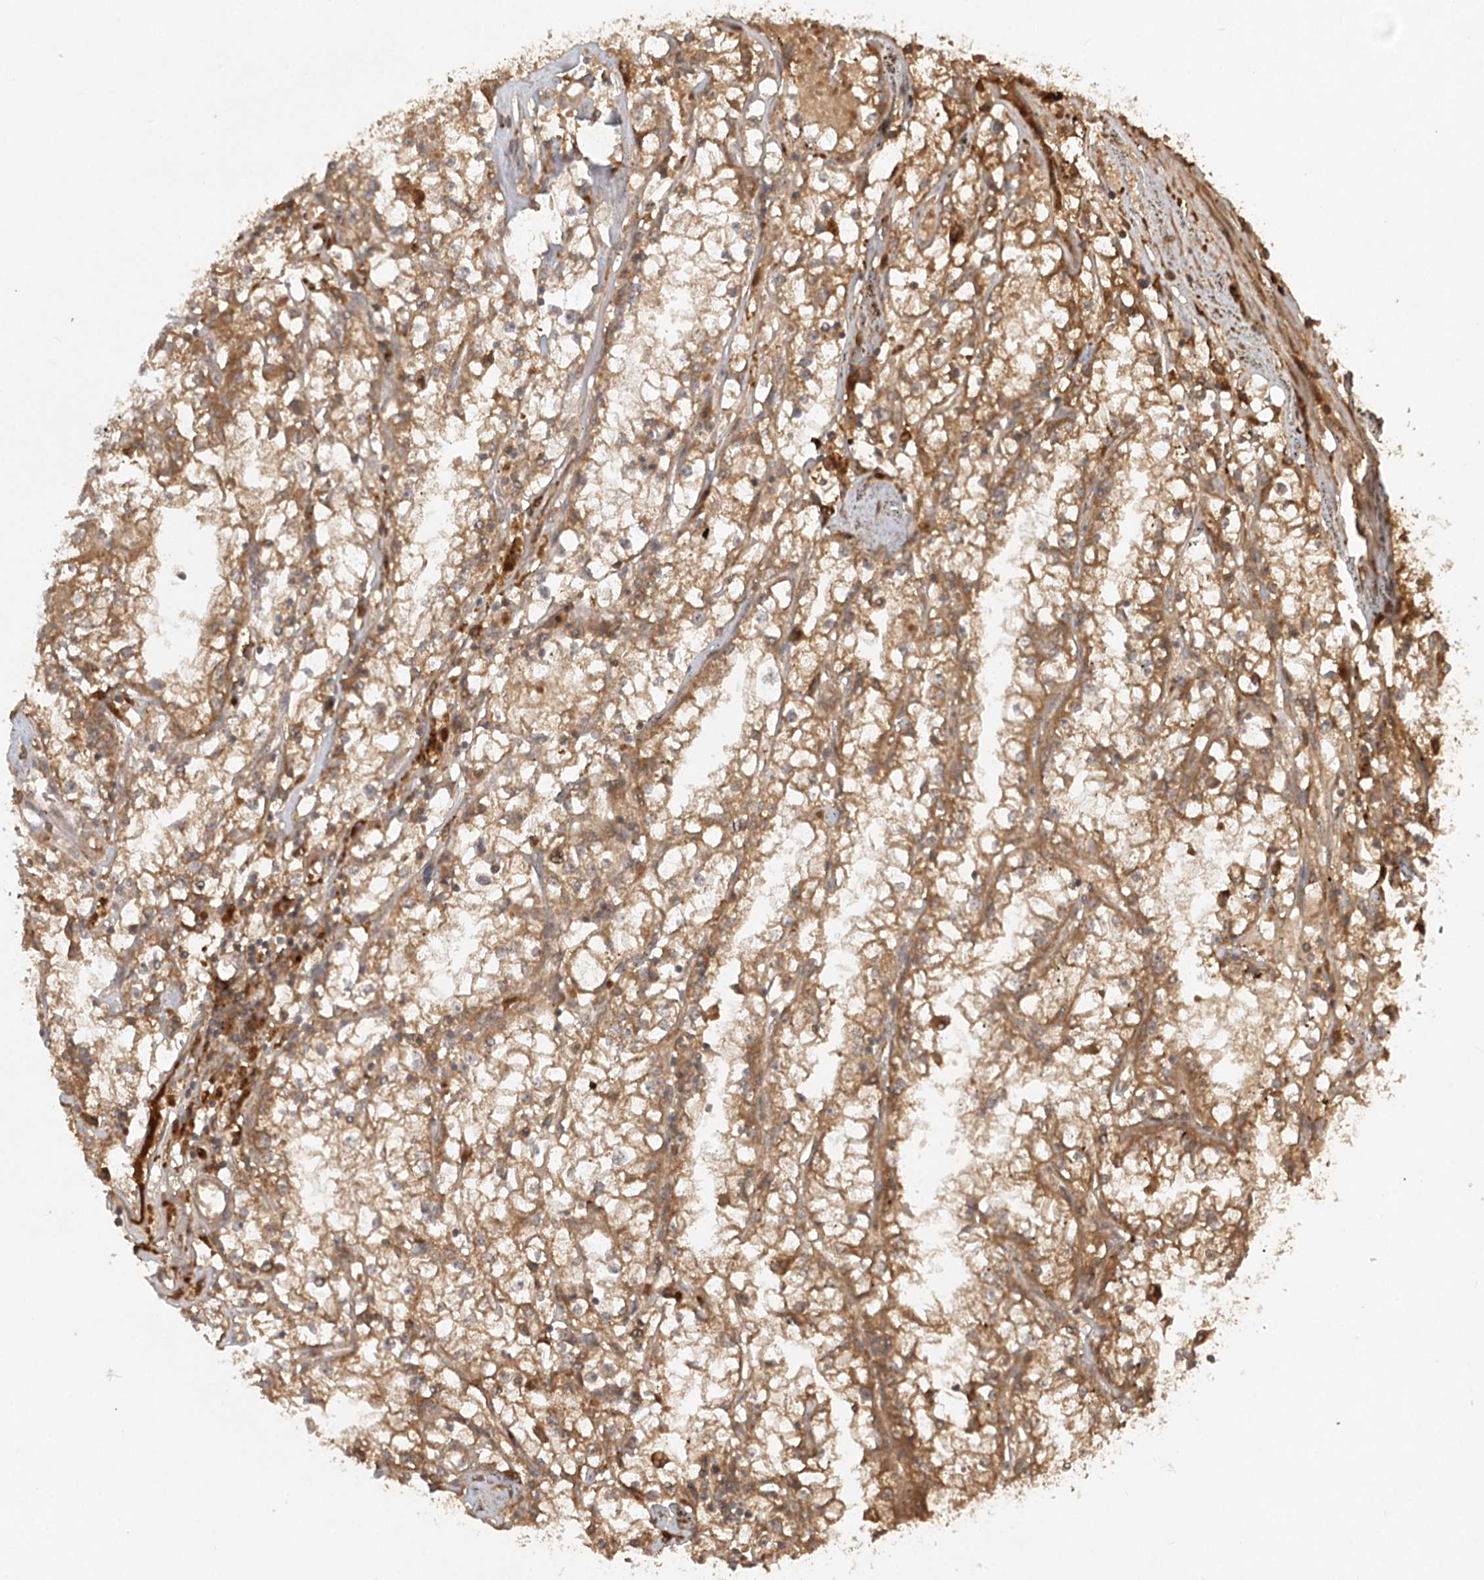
{"staining": {"intensity": "moderate", "quantity": ">75%", "location": "cytoplasmic/membranous"}, "tissue": "renal cancer", "cell_type": "Tumor cells", "image_type": "cancer", "snomed": [{"axis": "morphology", "description": "Adenocarcinoma, NOS"}, {"axis": "topography", "description": "Kidney"}], "caption": "Tumor cells display moderate cytoplasmic/membranous staining in about >75% of cells in adenocarcinoma (renal).", "gene": "ARL13A", "patient": {"sex": "male", "age": 56}}